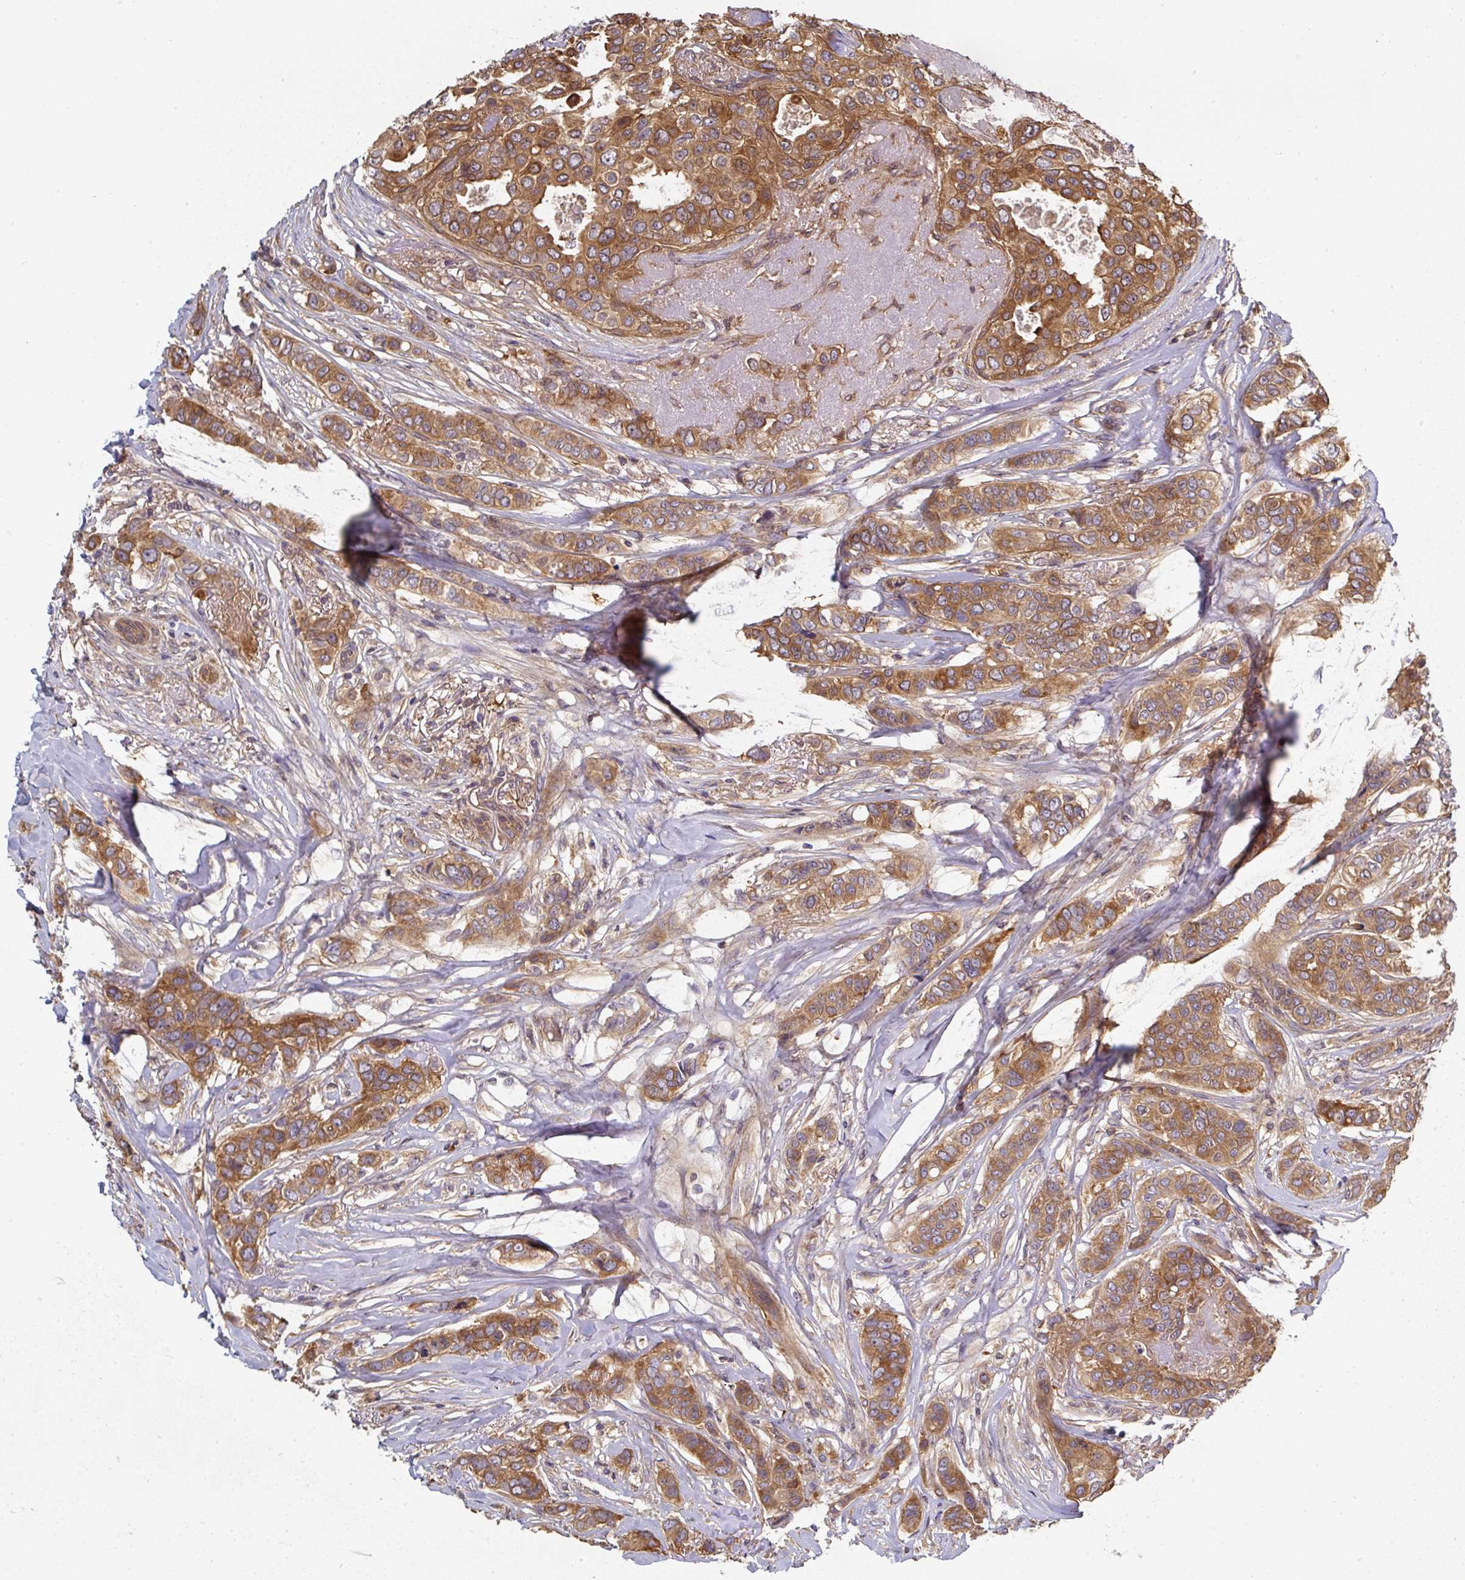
{"staining": {"intensity": "moderate", "quantity": ">75%", "location": "cytoplasmic/membranous"}, "tissue": "breast cancer", "cell_type": "Tumor cells", "image_type": "cancer", "snomed": [{"axis": "morphology", "description": "Lobular carcinoma"}, {"axis": "topography", "description": "Breast"}], "caption": "Moderate cytoplasmic/membranous staining for a protein is appreciated in about >75% of tumor cells of breast cancer (lobular carcinoma) using immunohistochemistry.", "gene": "ST13", "patient": {"sex": "female", "age": 51}}